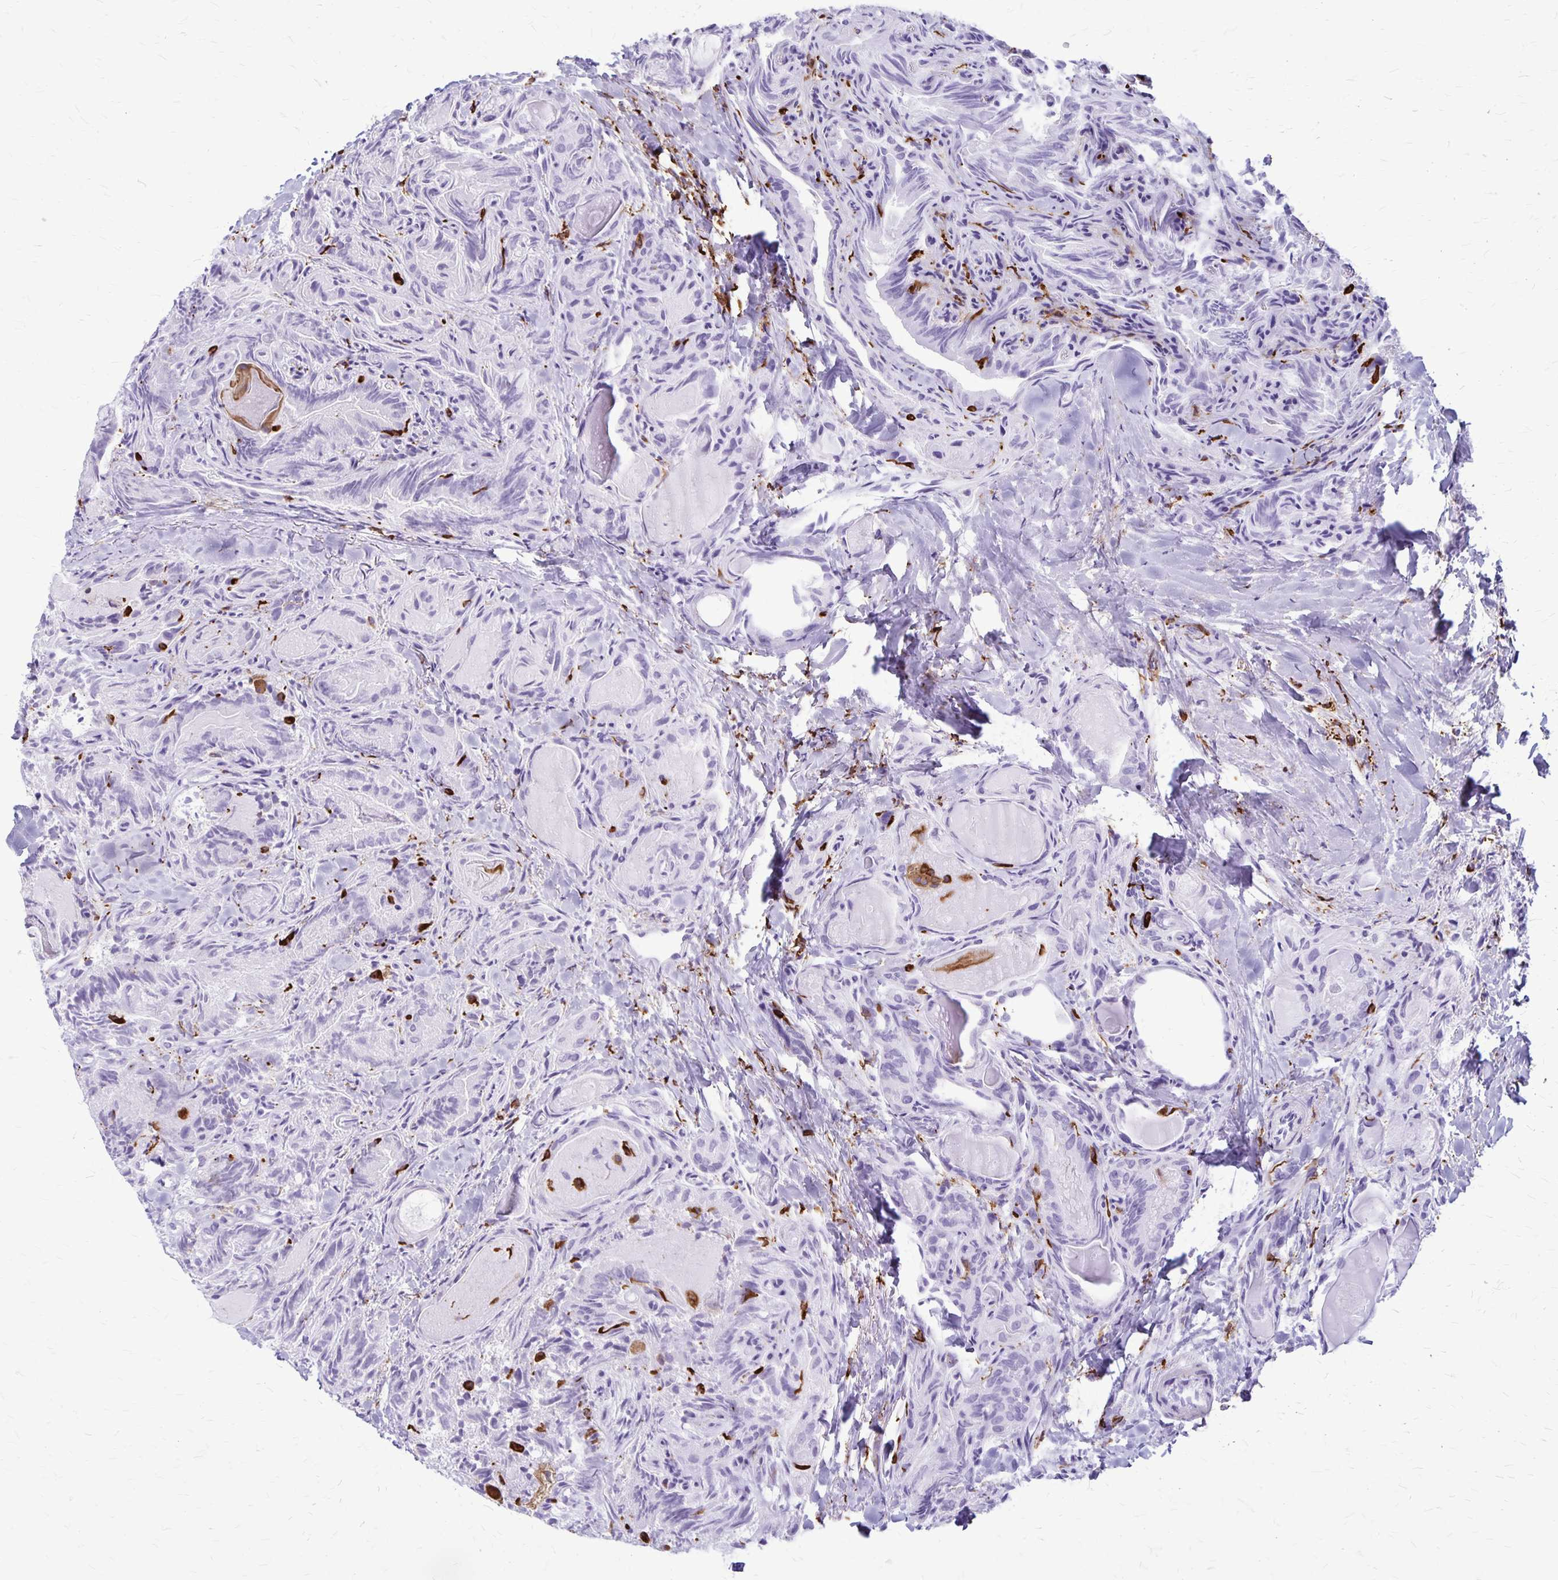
{"staining": {"intensity": "negative", "quantity": "none", "location": "none"}, "tissue": "thyroid cancer", "cell_type": "Tumor cells", "image_type": "cancer", "snomed": [{"axis": "morphology", "description": "Papillary adenocarcinoma, NOS"}, {"axis": "topography", "description": "Thyroid gland"}], "caption": "Thyroid papillary adenocarcinoma was stained to show a protein in brown. There is no significant staining in tumor cells. (DAB (3,3'-diaminobenzidine) immunohistochemistry (IHC) visualized using brightfield microscopy, high magnification).", "gene": "RTN1", "patient": {"sex": "female", "age": 75}}